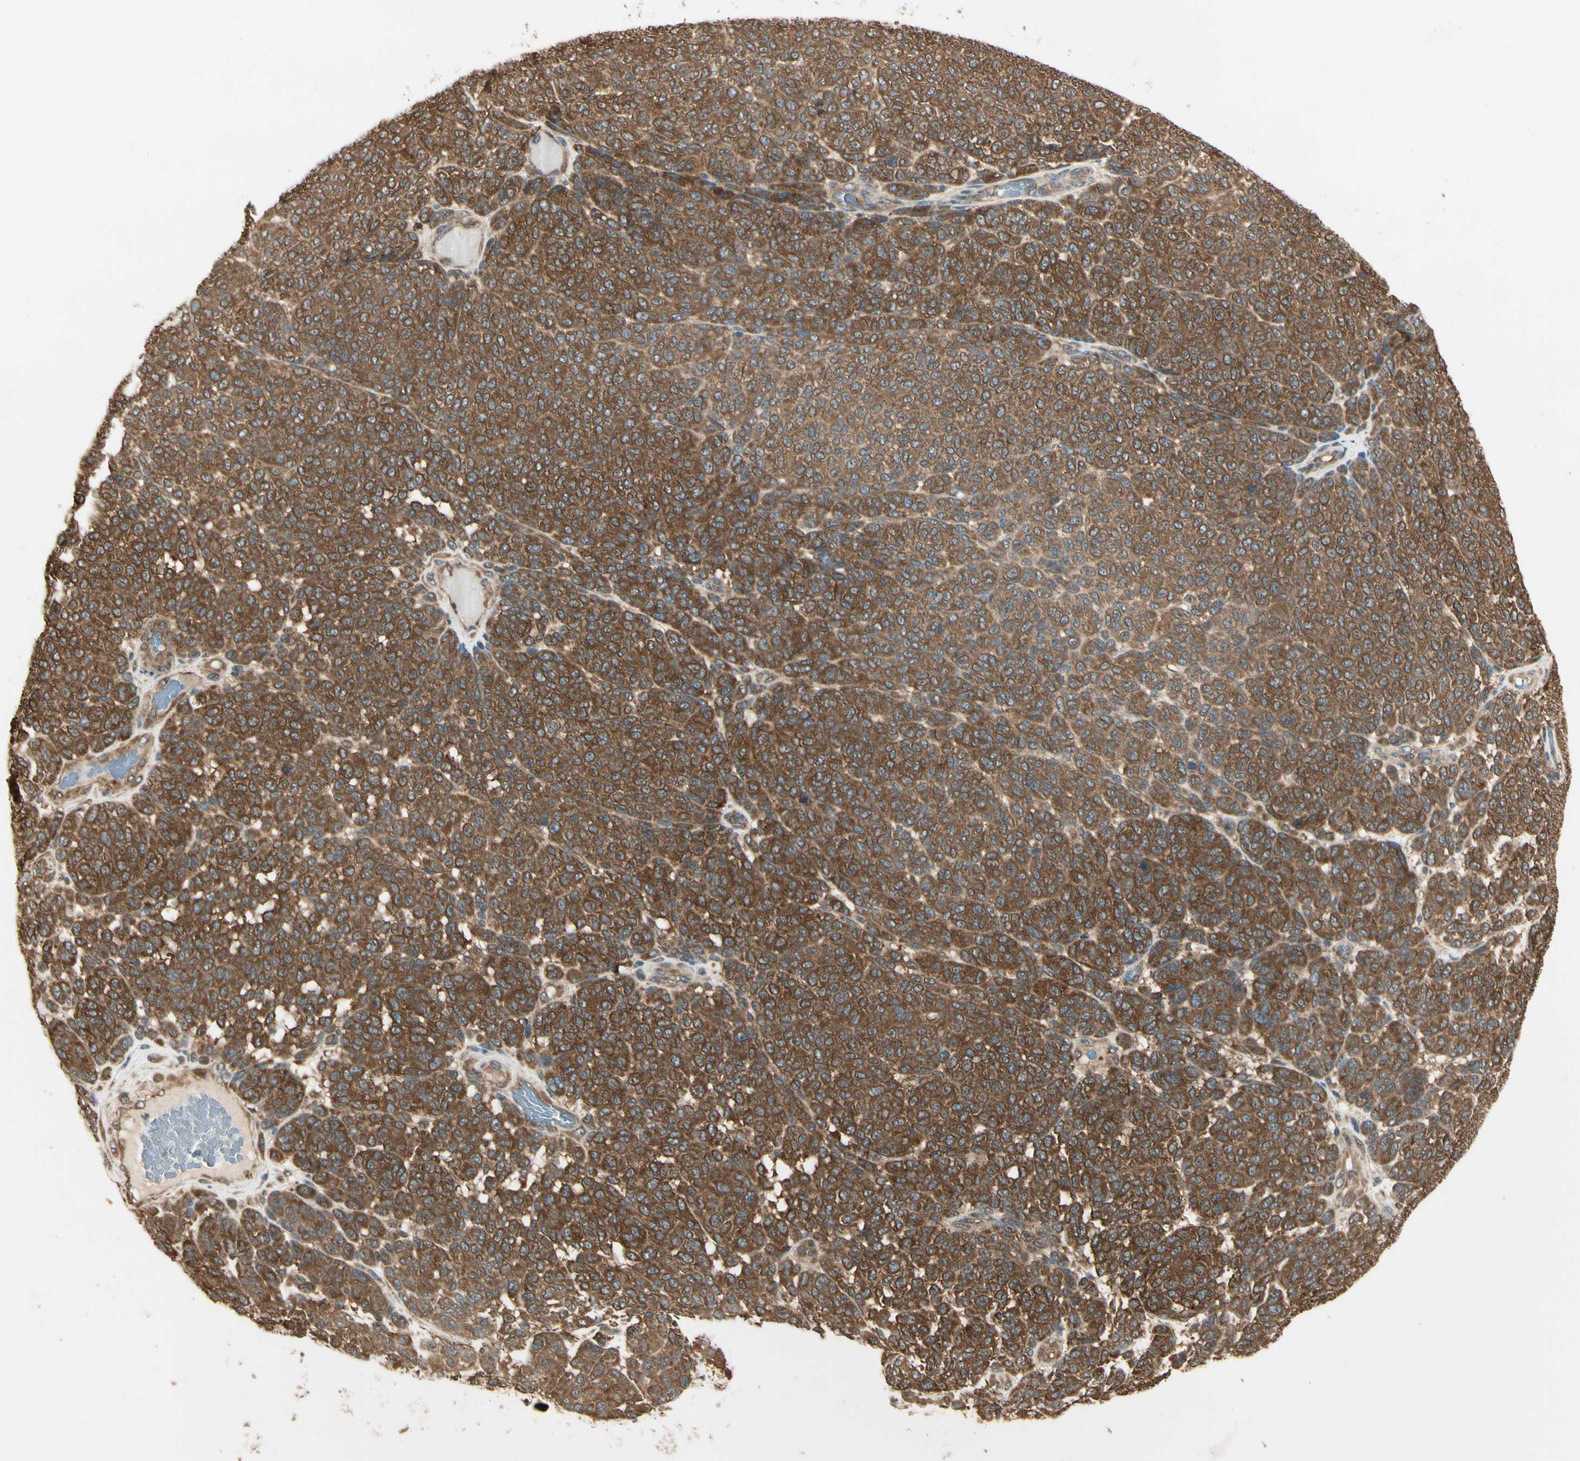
{"staining": {"intensity": "strong", "quantity": ">75%", "location": "cytoplasmic/membranous"}, "tissue": "melanoma", "cell_type": "Tumor cells", "image_type": "cancer", "snomed": [{"axis": "morphology", "description": "Malignant melanoma, NOS"}, {"axis": "topography", "description": "Skin"}], "caption": "DAB (3,3'-diaminobenzidine) immunohistochemical staining of malignant melanoma displays strong cytoplasmic/membranous protein expression in about >75% of tumor cells. (IHC, brightfield microscopy, high magnification).", "gene": "CCT7", "patient": {"sex": "male", "age": 59}}